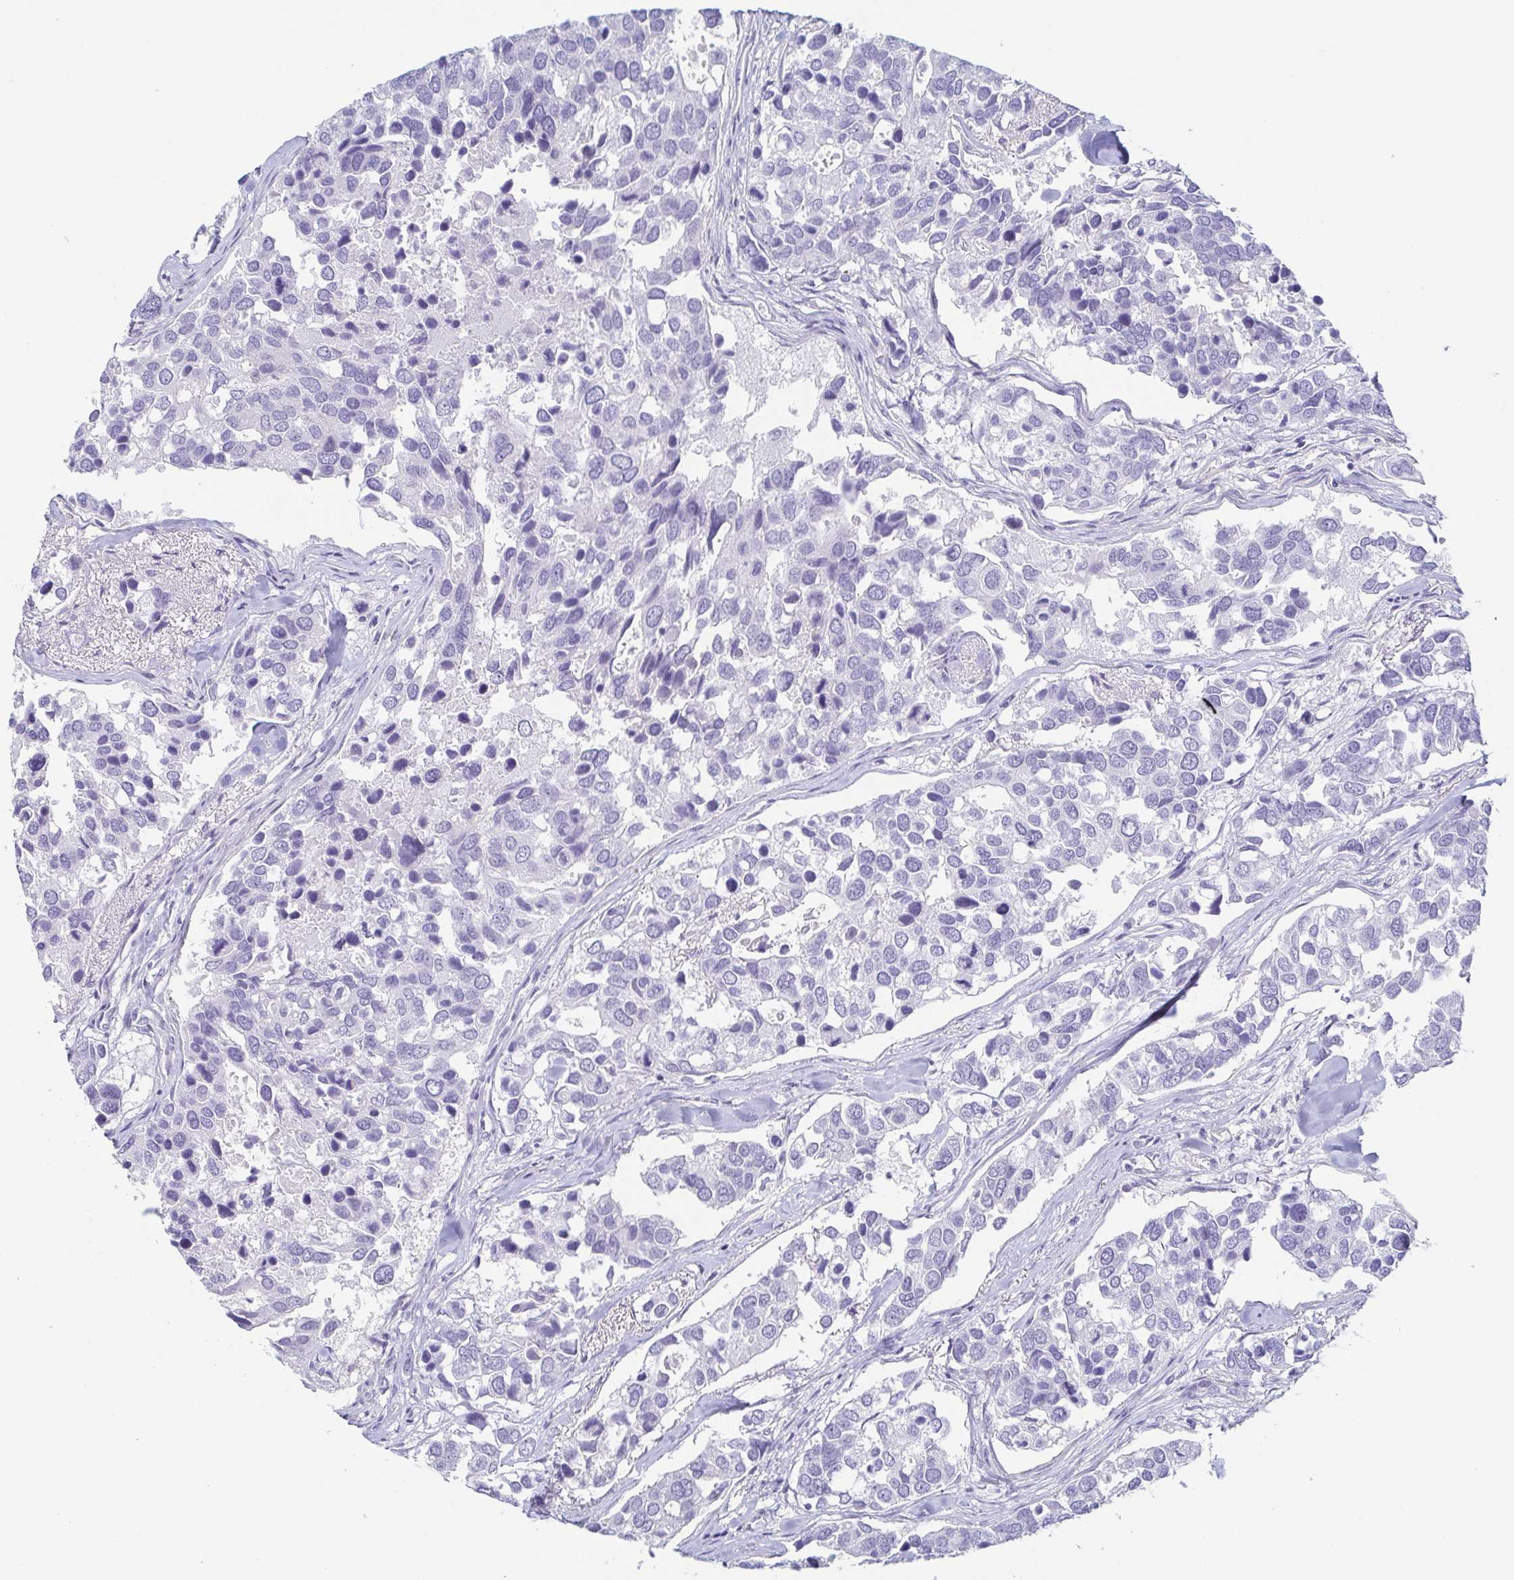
{"staining": {"intensity": "negative", "quantity": "none", "location": "none"}, "tissue": "breast cancer", "cell_type": "Tumor cells", "image_type": "cancer", "snomed": [{"axis": "morphology", "description": "Duct carcinoma"}, {"axis": "topography", "description": "Breast"}], "caption": "This is an immunohistochemistry histopathology image of breast cancer (intraductal carcinoma). There is no positivity in tumor cells.", "gene": "PRR4", "patient": {"sex": "female", "age": 83}}